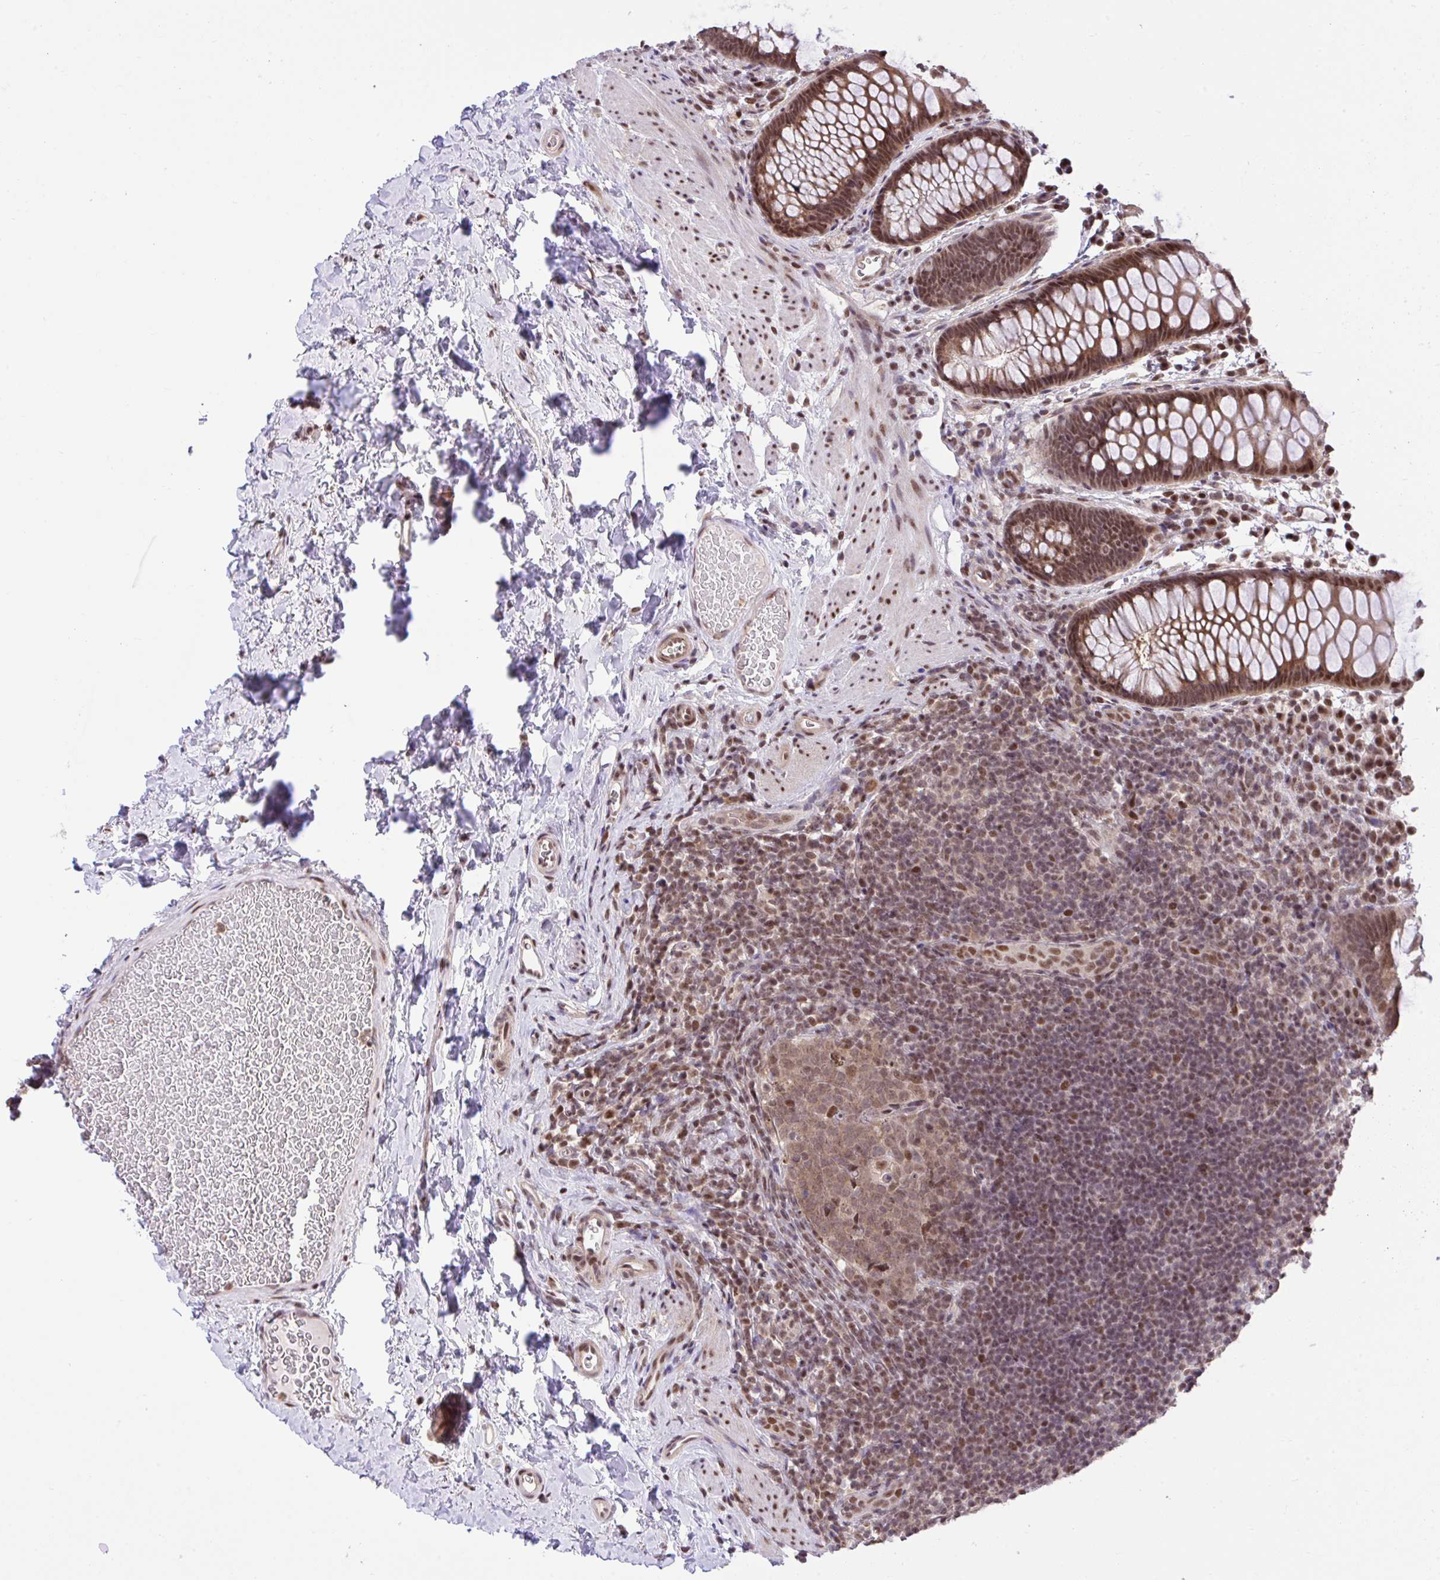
{"staining": {"intensity": "moderate", "quantity": ">75%", "location": "cytoplasmic/membranous,nuclear"}, "tissue": "rectum", "cell_type": "Glandular cells", "image_type": "normal", "snomed": [{"axis": "morphology", "description": "Normal tissue, NOS"}, {"axis": "topography", "description": "Rectum"}], "caption": "A photomicrograph showing moderate cytoplasmic/membranous,nuclear staining in approximately >75% of glandular cells in normal rectum, as visualized by brown immunohistochemical staining.", "gene": "GLIS3", "patient": {"sex": "female", "age": 69}}